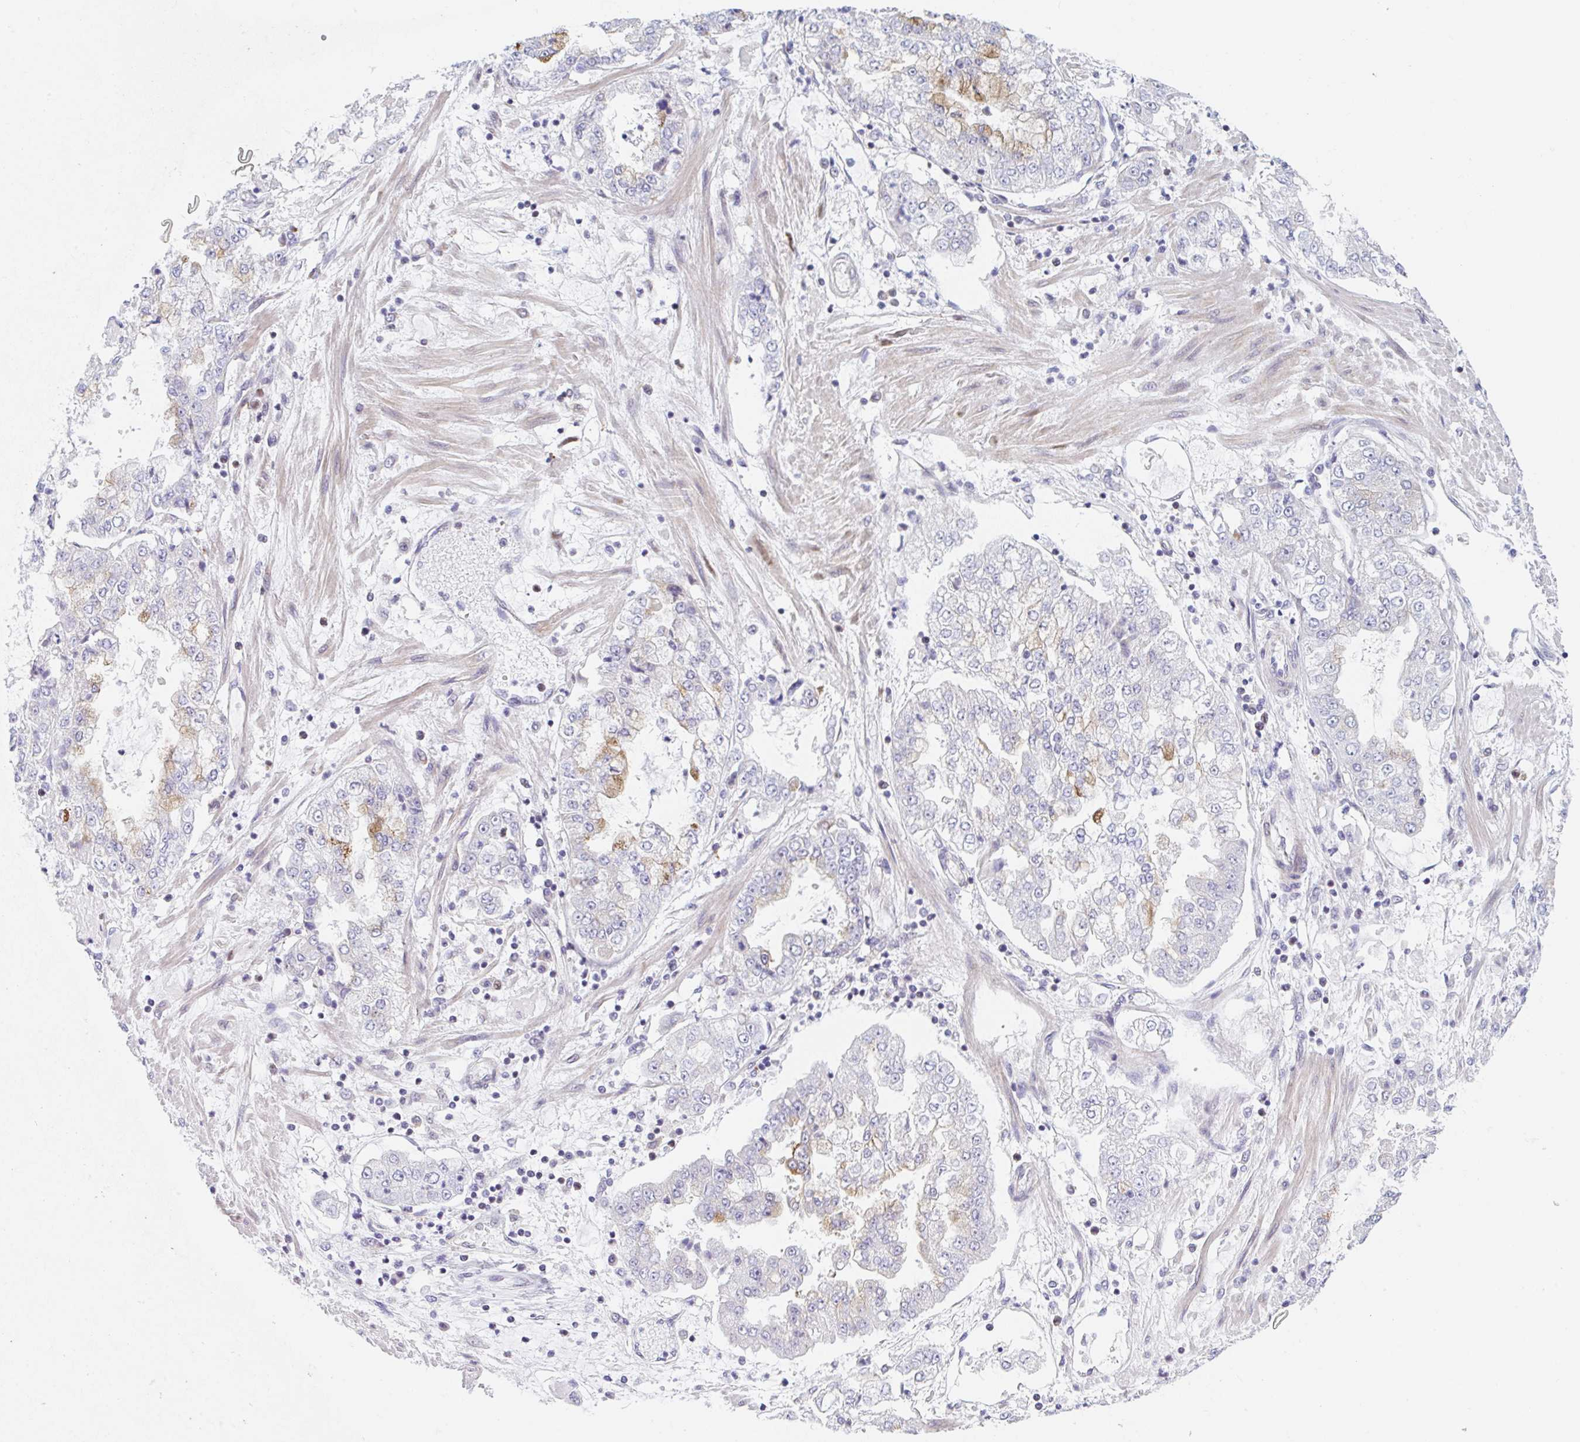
{"staining": {"intensity": "negative", "quantity": "none", "location": "none"}, "tissue": "stomach cancer", "cell_type": "Tumor cells", "image_type": "cancer", "snomed": [{"axis": "morphology", "description": "Adenocarcinoma, NOS"}, {"axis": "topography", "description": "Stomach"}], "caption": "An immunohistochemistry image of adenocarcinoma (stomach) is shown. There is no staining in tumor cells of adenocarcinoma (stomach). Brightfield microscopy of IHC stained with DAB (3,3'-diaminobenzidine) (brown) and hematoxylin (blue), captured at high magnification.", "gene": "TBPL2", "patient": {"sex": "male", "age": 76}}